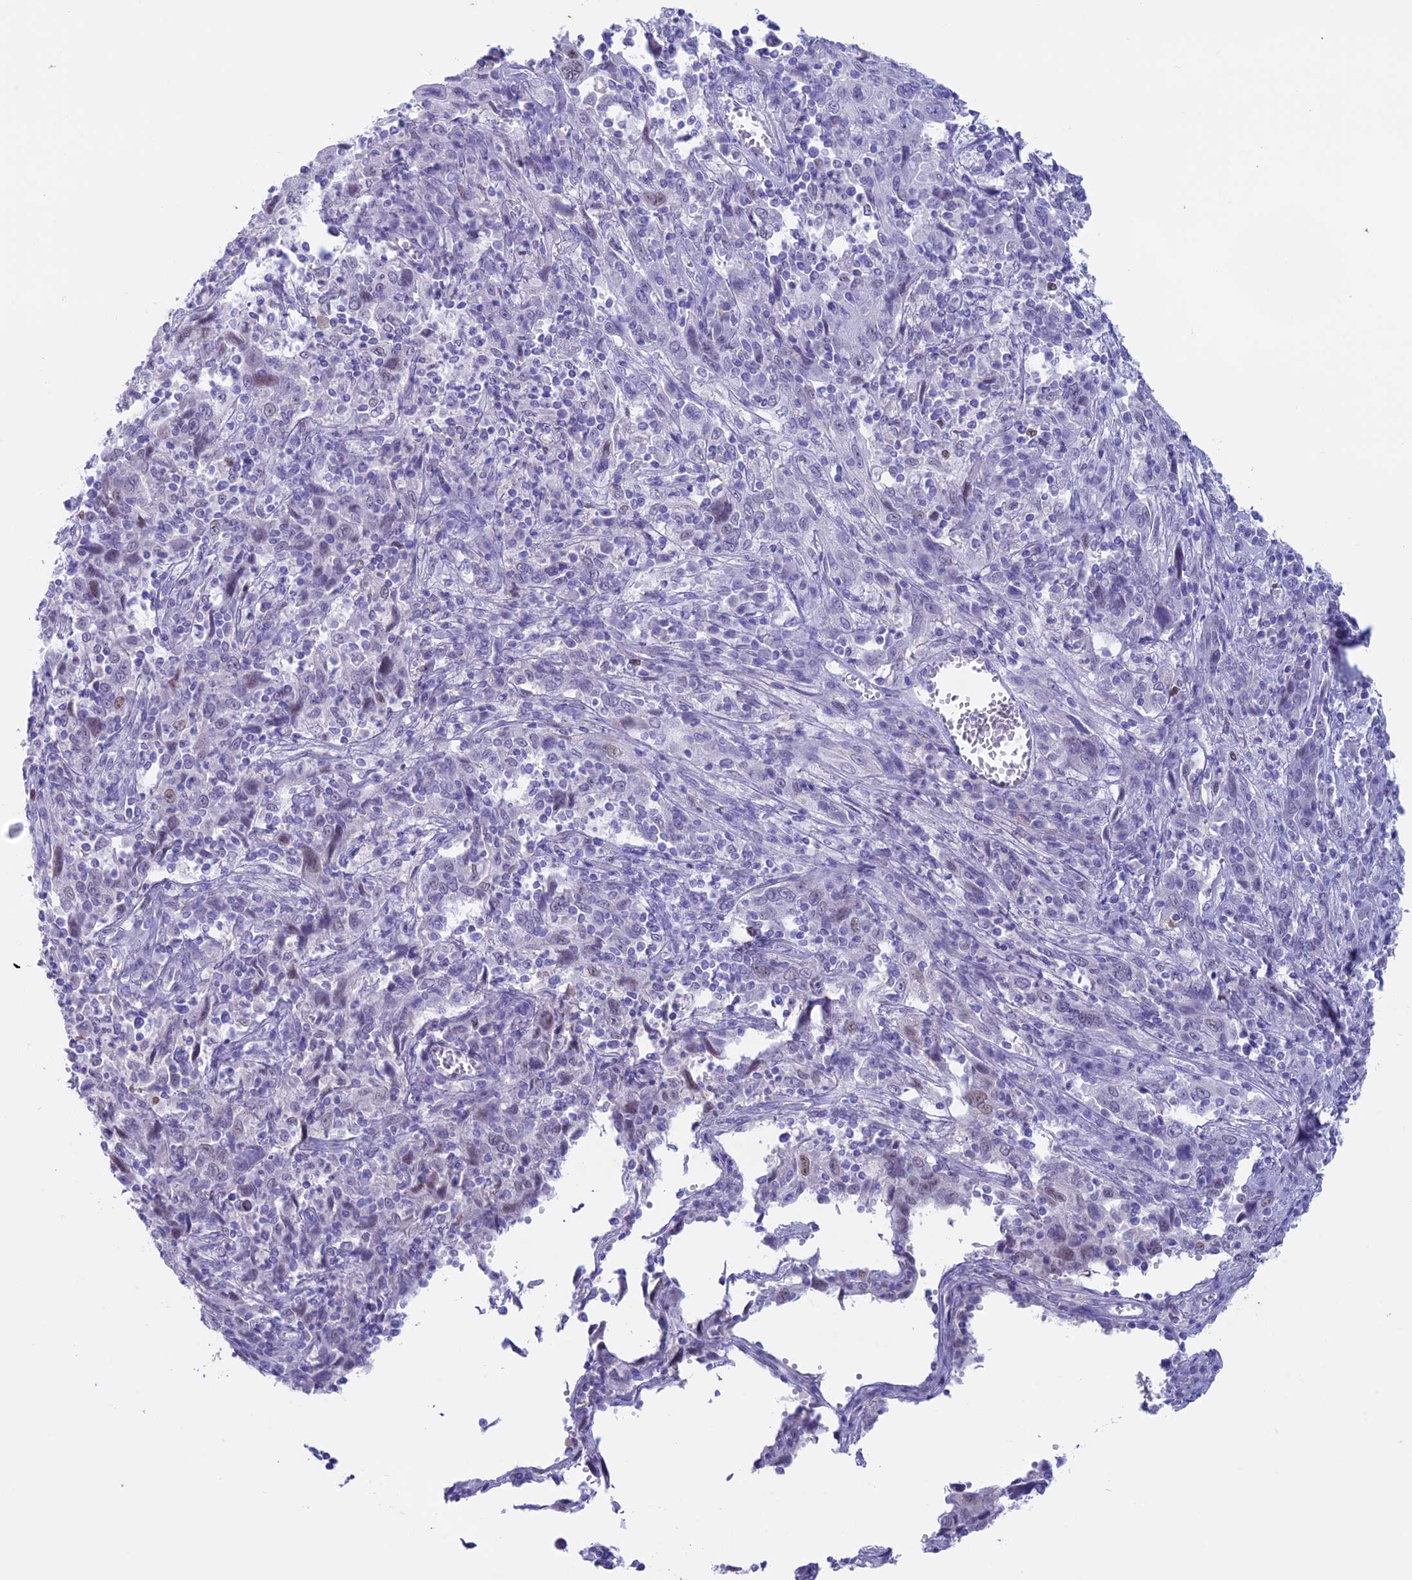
{"staining": {"intensity": "negative", "quantity": "none", "location": "none"}, "tissue": "cervical cancer", "cell_type": "Tumor cells", "image_type": "cancer", "snomed": [{"axis": "morphology", "description": "Squamous cell carcinoma, NOS"}, {"axis": "topography", "description": "Cervix"}], "caption": "This is a photomicrograph of IHC staining of cervical cancer (squamous cell carcinoma), which shows no expression in tumor cells.", "gene": "LHFPL2", "patient": {"sex": "female", "age": 46}}